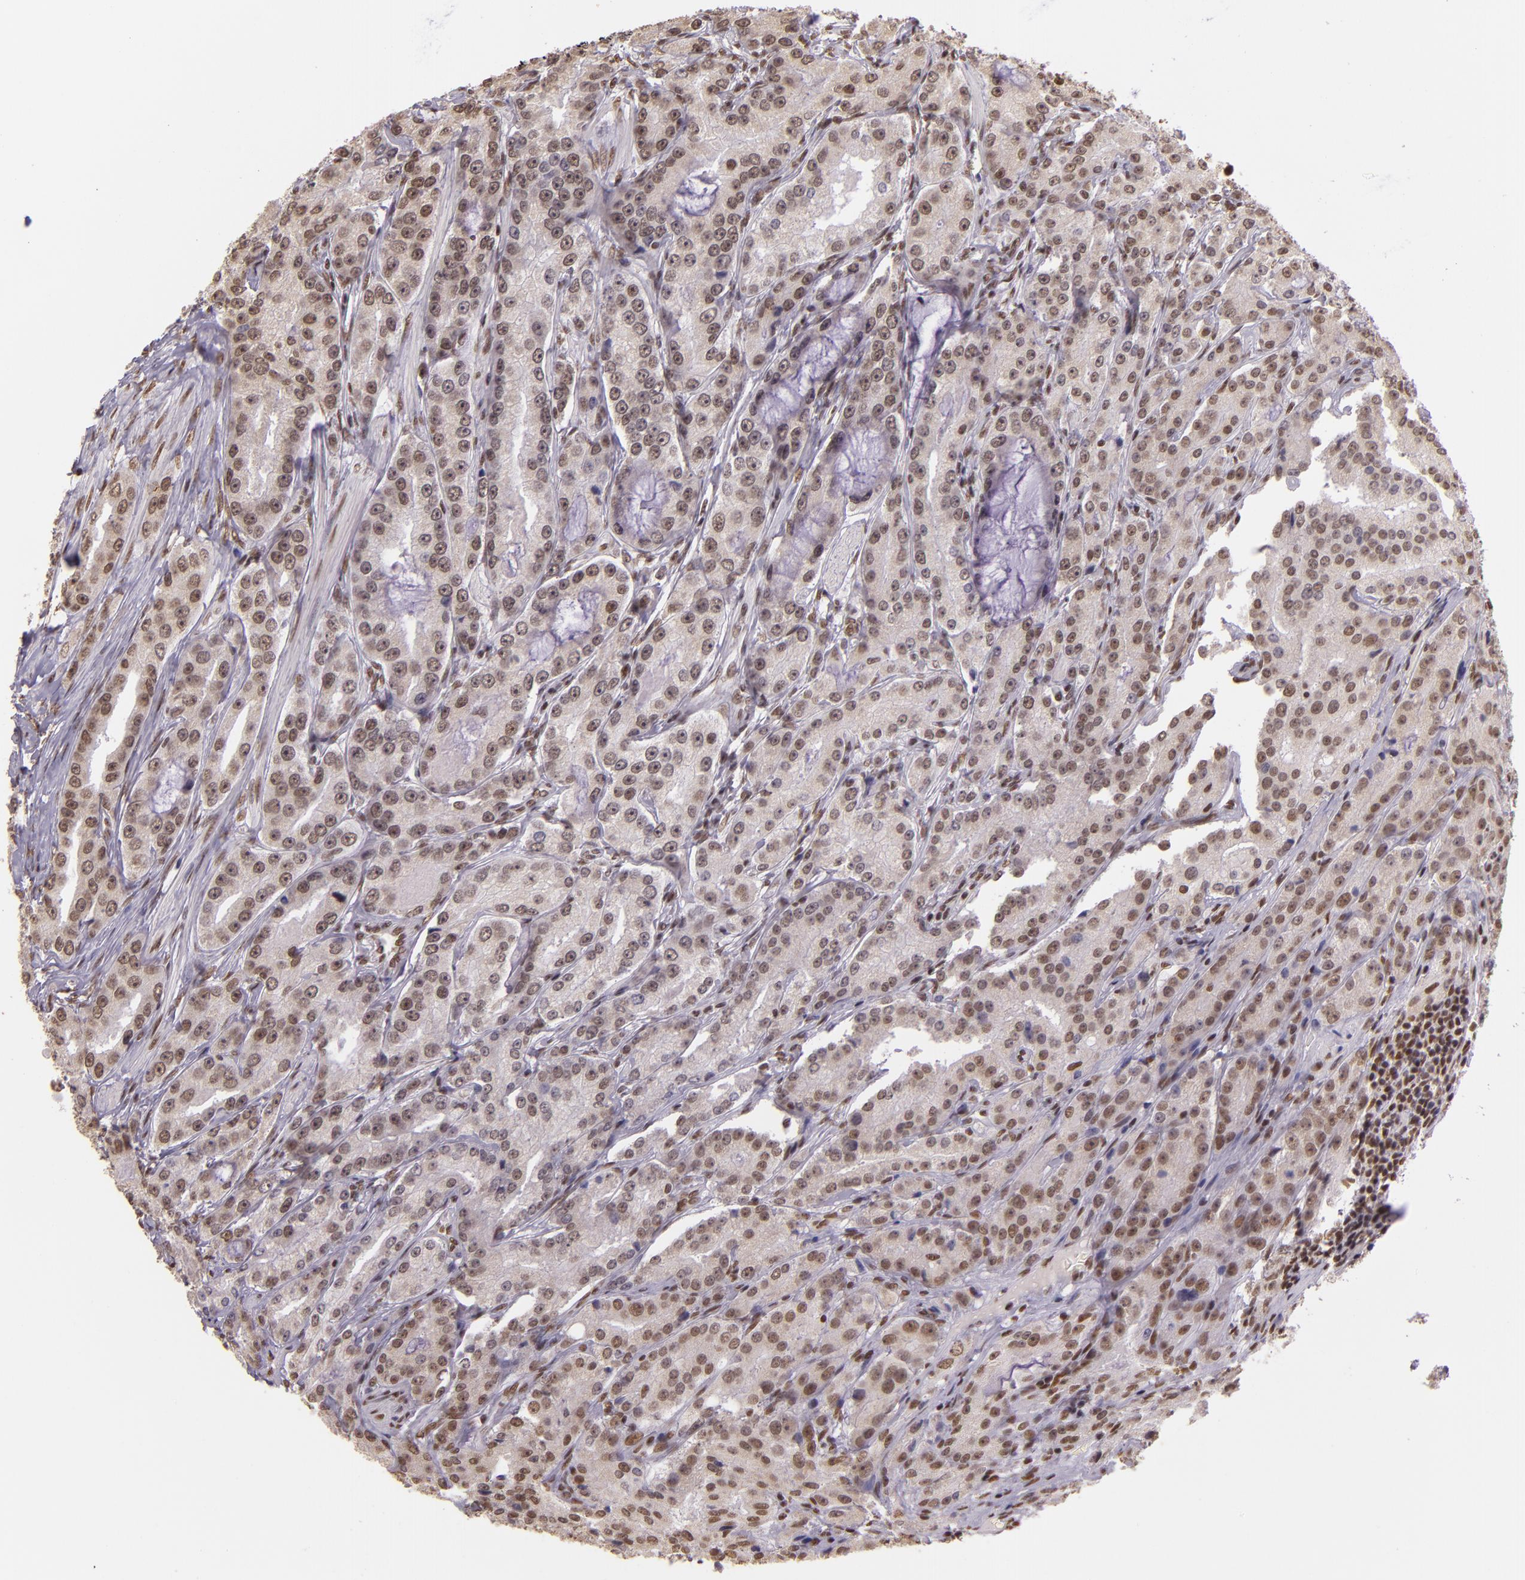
{"staining": {"intensity": "weak", "quantity": ">75%", "location": "nuclear"}, "tissue": "prostate cancer", "cell_type": "Tumor cells", "image_type": "cancer", "snomed": [{"axis": "morphology", "description": "Adenocarcinoma, Medium grade"}, {"axis": "topography", "description": "Prostate"}], "caption": "IHC image of neoplastic tissue: prostate adenocarcinoma (medium-grade) stained using immunohistochemistry (IHC) displays low levels of weak protein expression localized specifically in the nuclear of tumor cells, appearing as a nuclear brown color.", "gene": "USF1", "patient": {"sex": "male", "age": 72}}